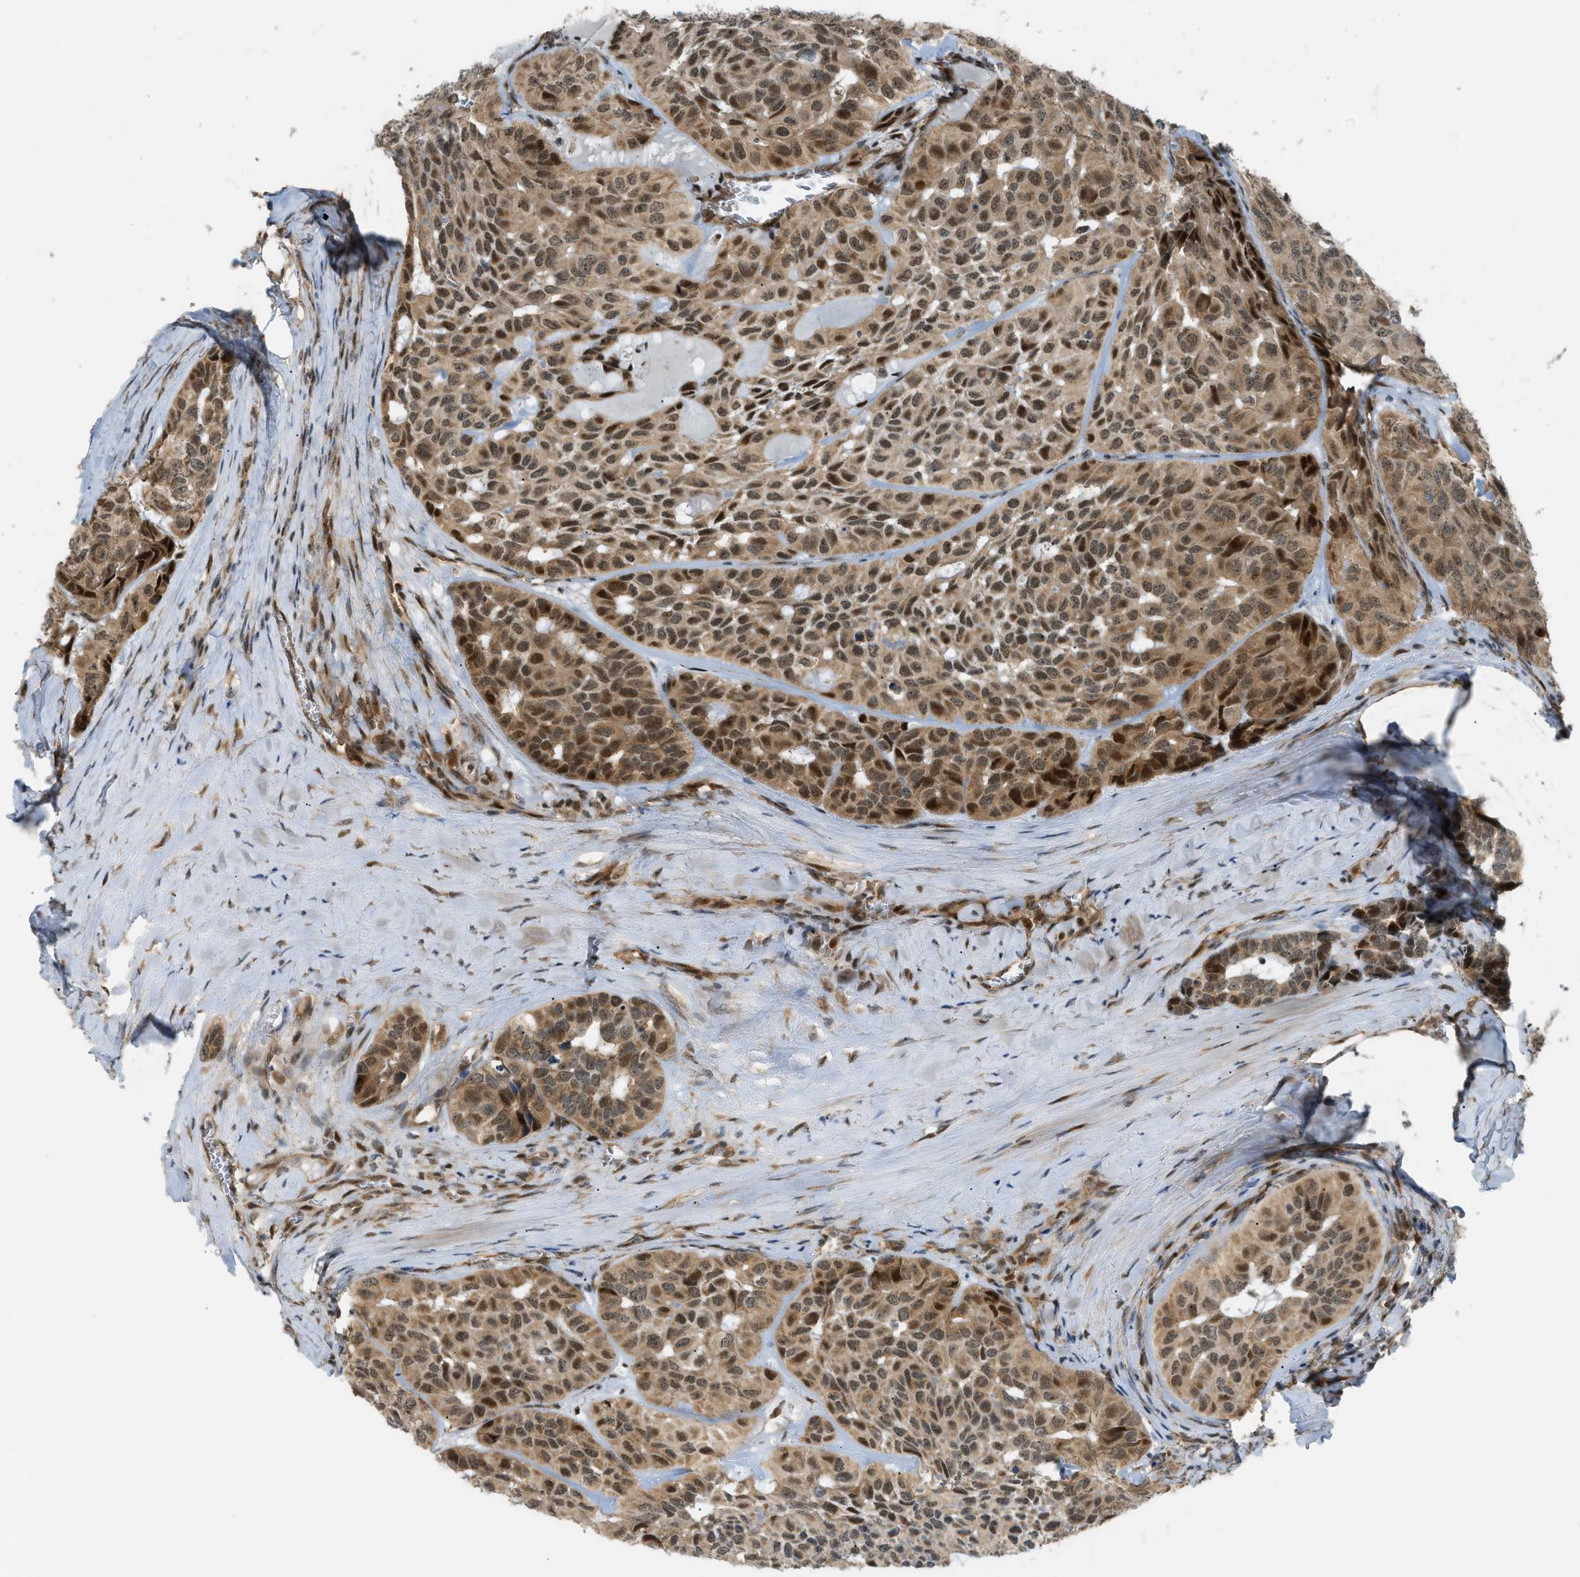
{"staining": {"intensity": "strong", "quantity": ">75%", "location": "cytoplasmic/membranous,nuclear"}, "tissue": "head and neck cancer", "cell_type": "Tumor cells", "image_type": "cancer", "snomed": [{"axis": "morphology", "description": "Adenocarcinoma, NOS"}, {"axis": "topography", "description": "Salivary gland, NOS"}, {"axis": "topography", "description": "Head-Neck"}], "caption": "IHC of human head and neck adenocarcinoma demonstrates high levels of strong cytoplasmic/membranous and nuclear staining in about >75% of tumor cells. The protein is stained brown, and the nuclei are stained in blue (DAB (3,3'-diaminobenzidine) IHC with brightfield microscopy, high magnification).", "gene": "CCDC186", "patient": {"sex": "female", "age": 76}}